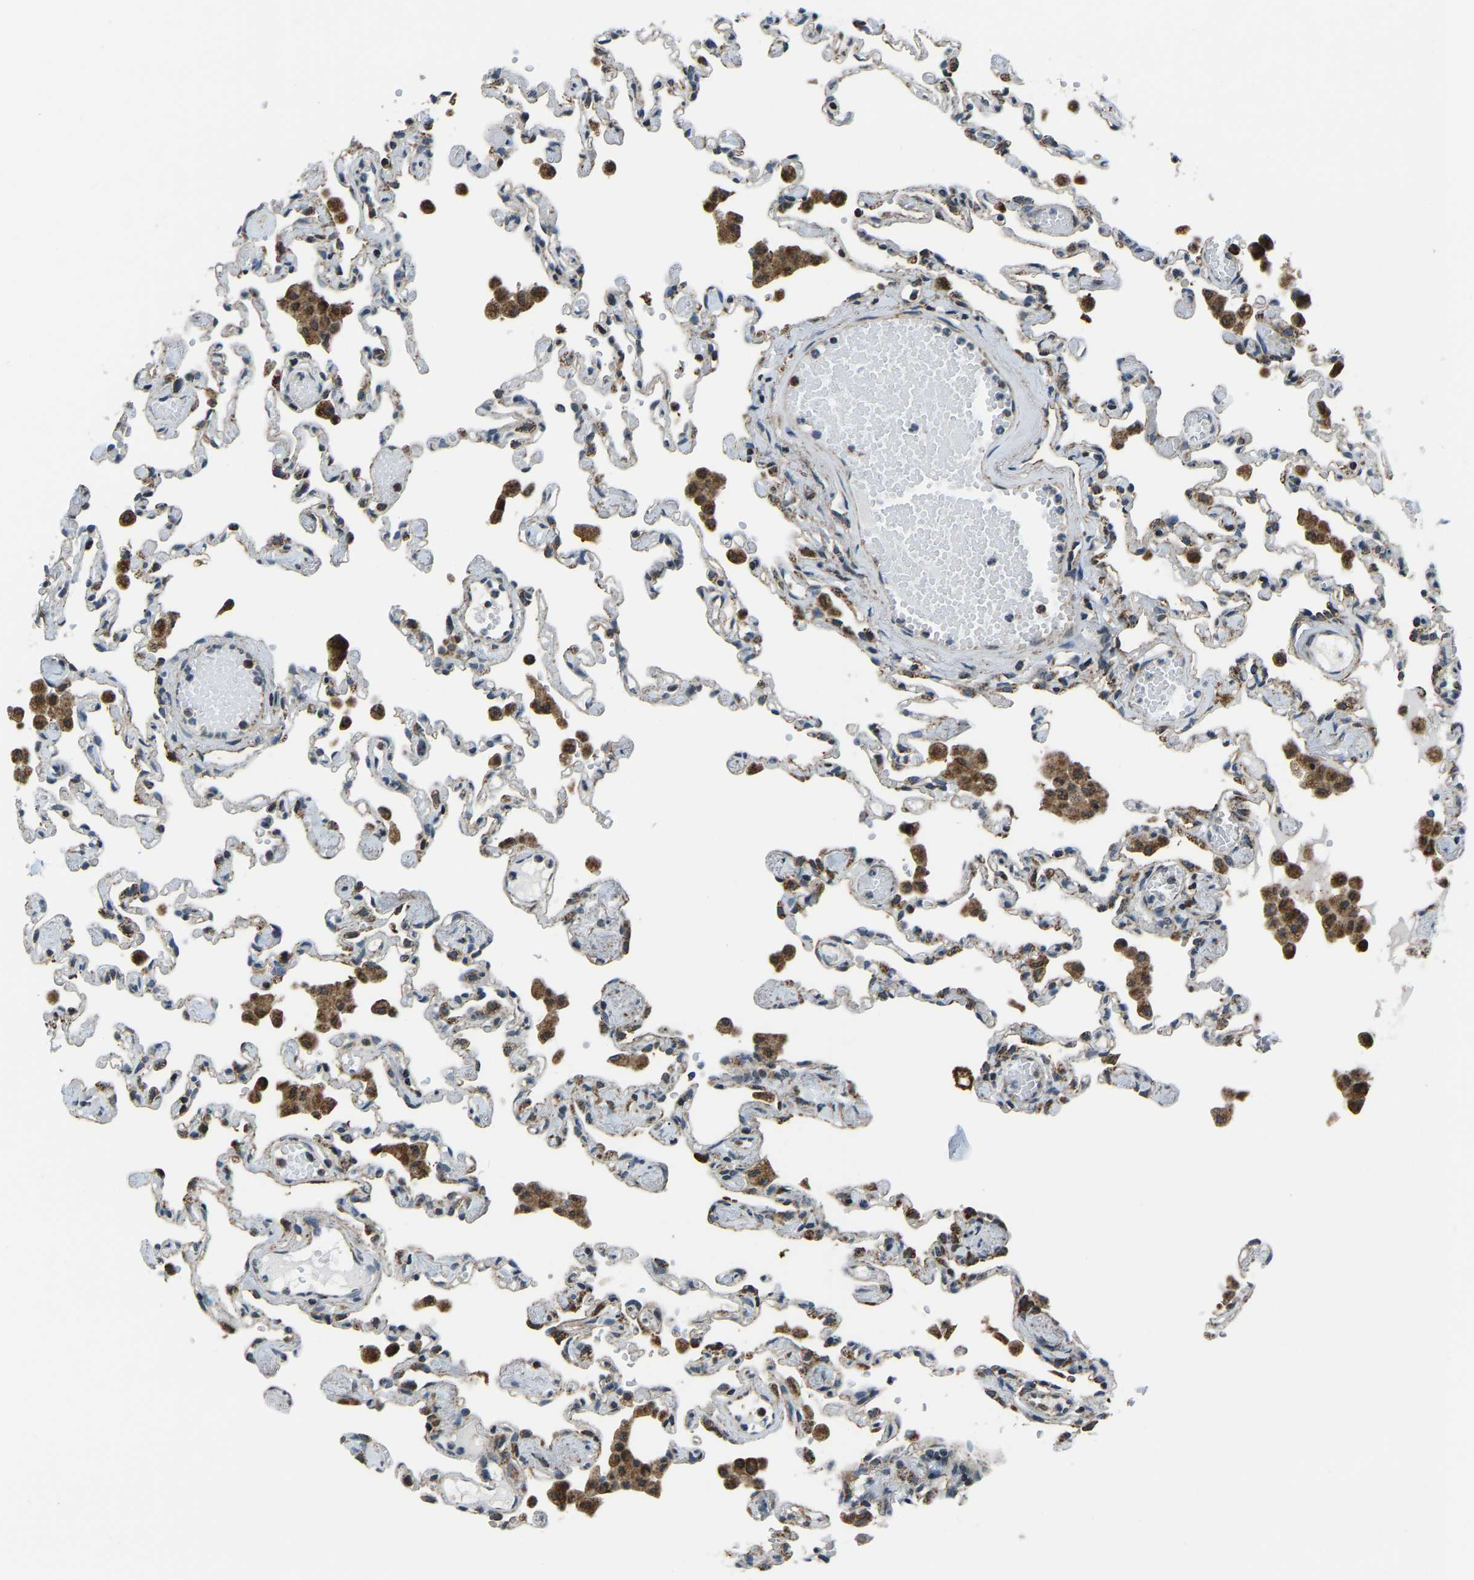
{"staining": {"intensity": "negative", "quantity": "none", "location": "none"}, "tissue": "lung", "cell_type": "Alveolar cells", "image_type": "normal", "snomed": [{"axis": "morphology", "description": "Normal tissue, NOS"}, {"axis": "topography", "description": "Bronchus"}, {"axis": "topography", "description": "Lung"}], "caption": "This micrograph is of unremarkable lung stained with IHC to label a protein in brown with the nuclei are counter-stained blue. There is no expression in alveolar cells.", "gene": "RBM33", "patient": {"sex": "female", "age": 49}}